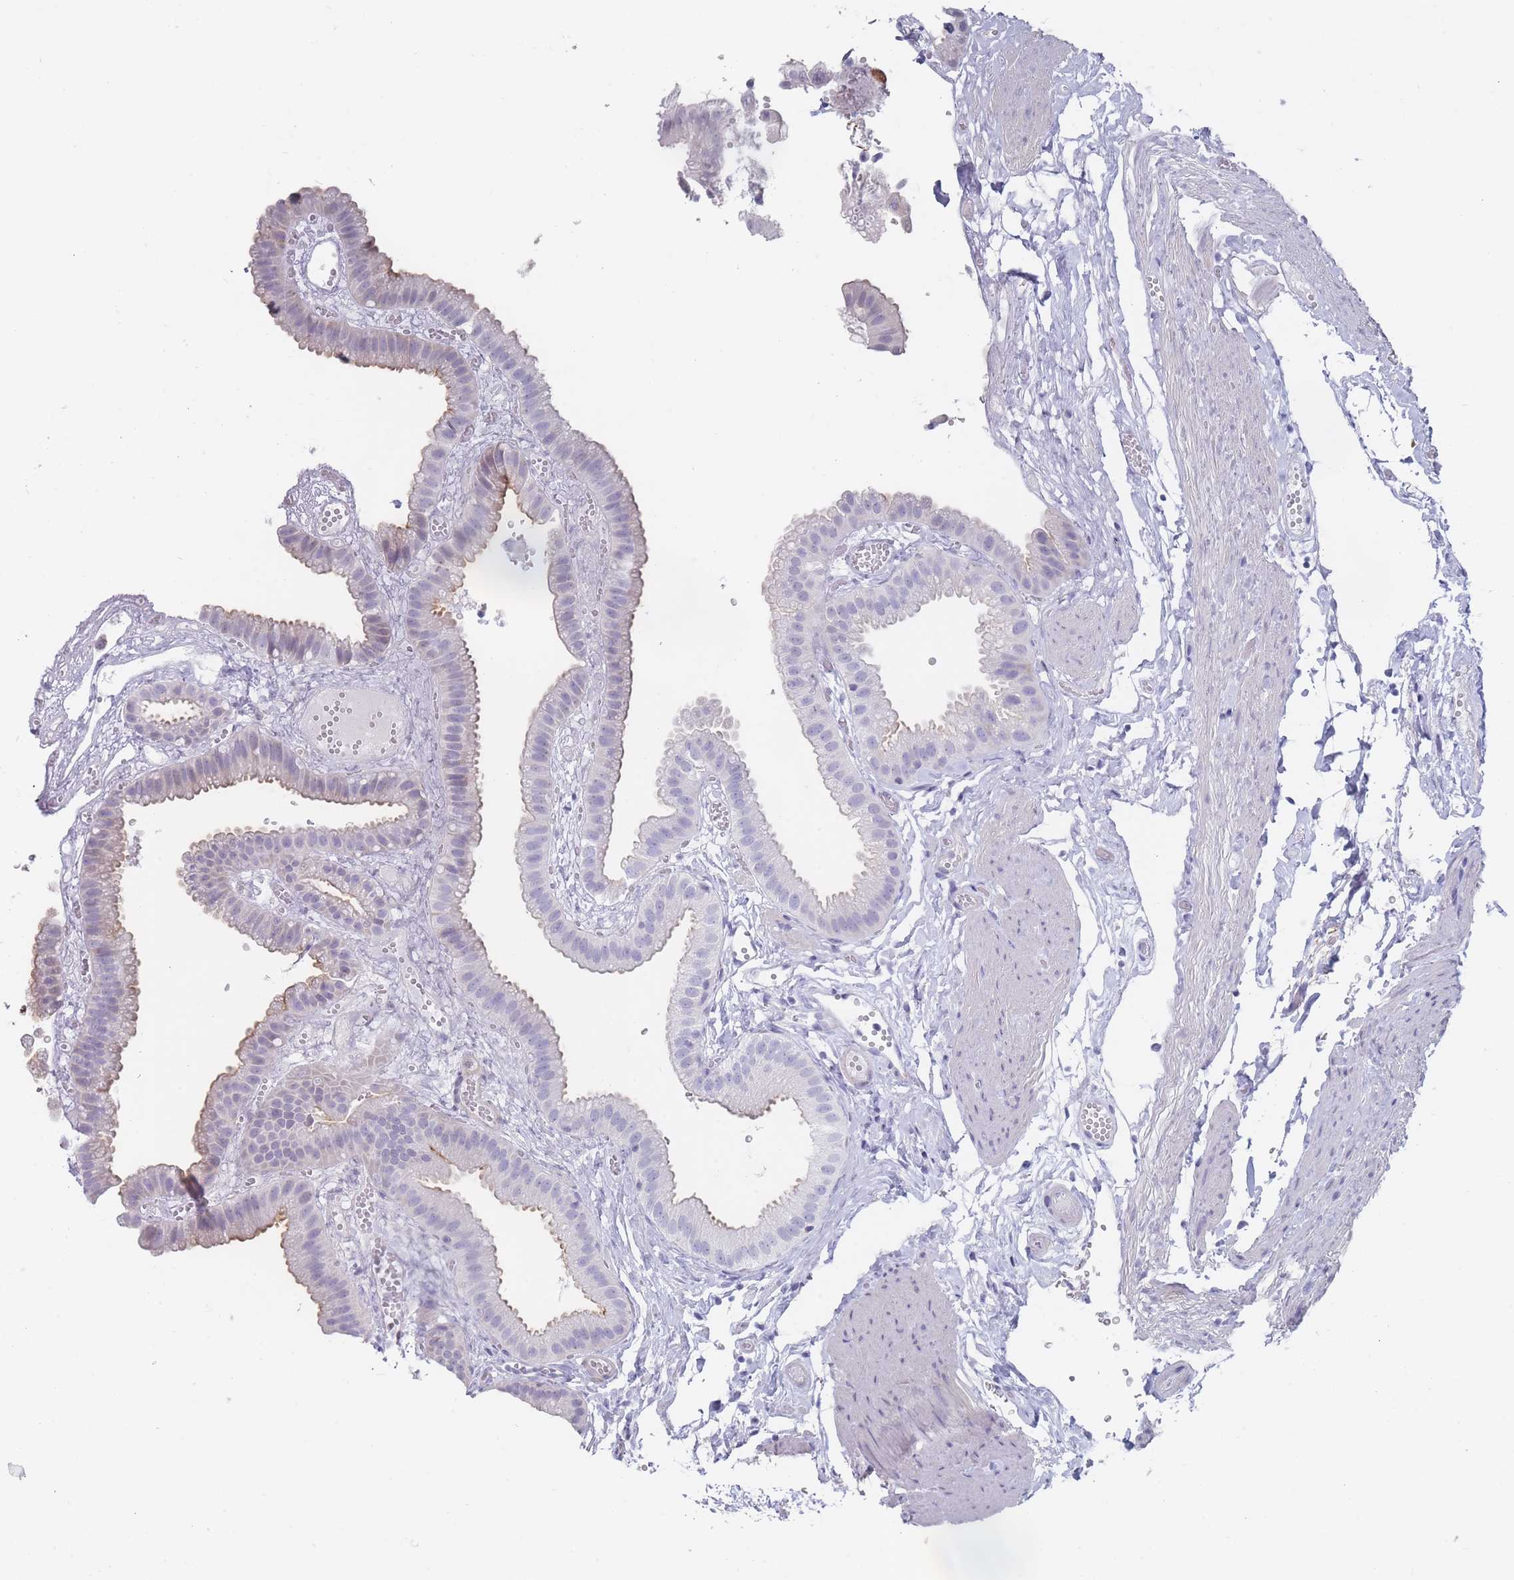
{"staining": {"intensity": "moderate", "quantity": "<25%", "location": "cytoplasmic/membranous"}, "tissue": "gallbladder", "cell_type": "Glandular cells", "image_type": "normal", "snomed": [{"axis": "morphology", "description": "Normal tissue, NOS"}, {"axis": "topography", "description": "Gallbladder"}], "caption": "Immunohistochemical staining of unremarkable human gallbladder displays low levels of moderate cytoplasmic/membranous staining in approximately <25% of glandular cells.", "gene": "PIGU", "patient": {"sex": "female", "age": 61}}